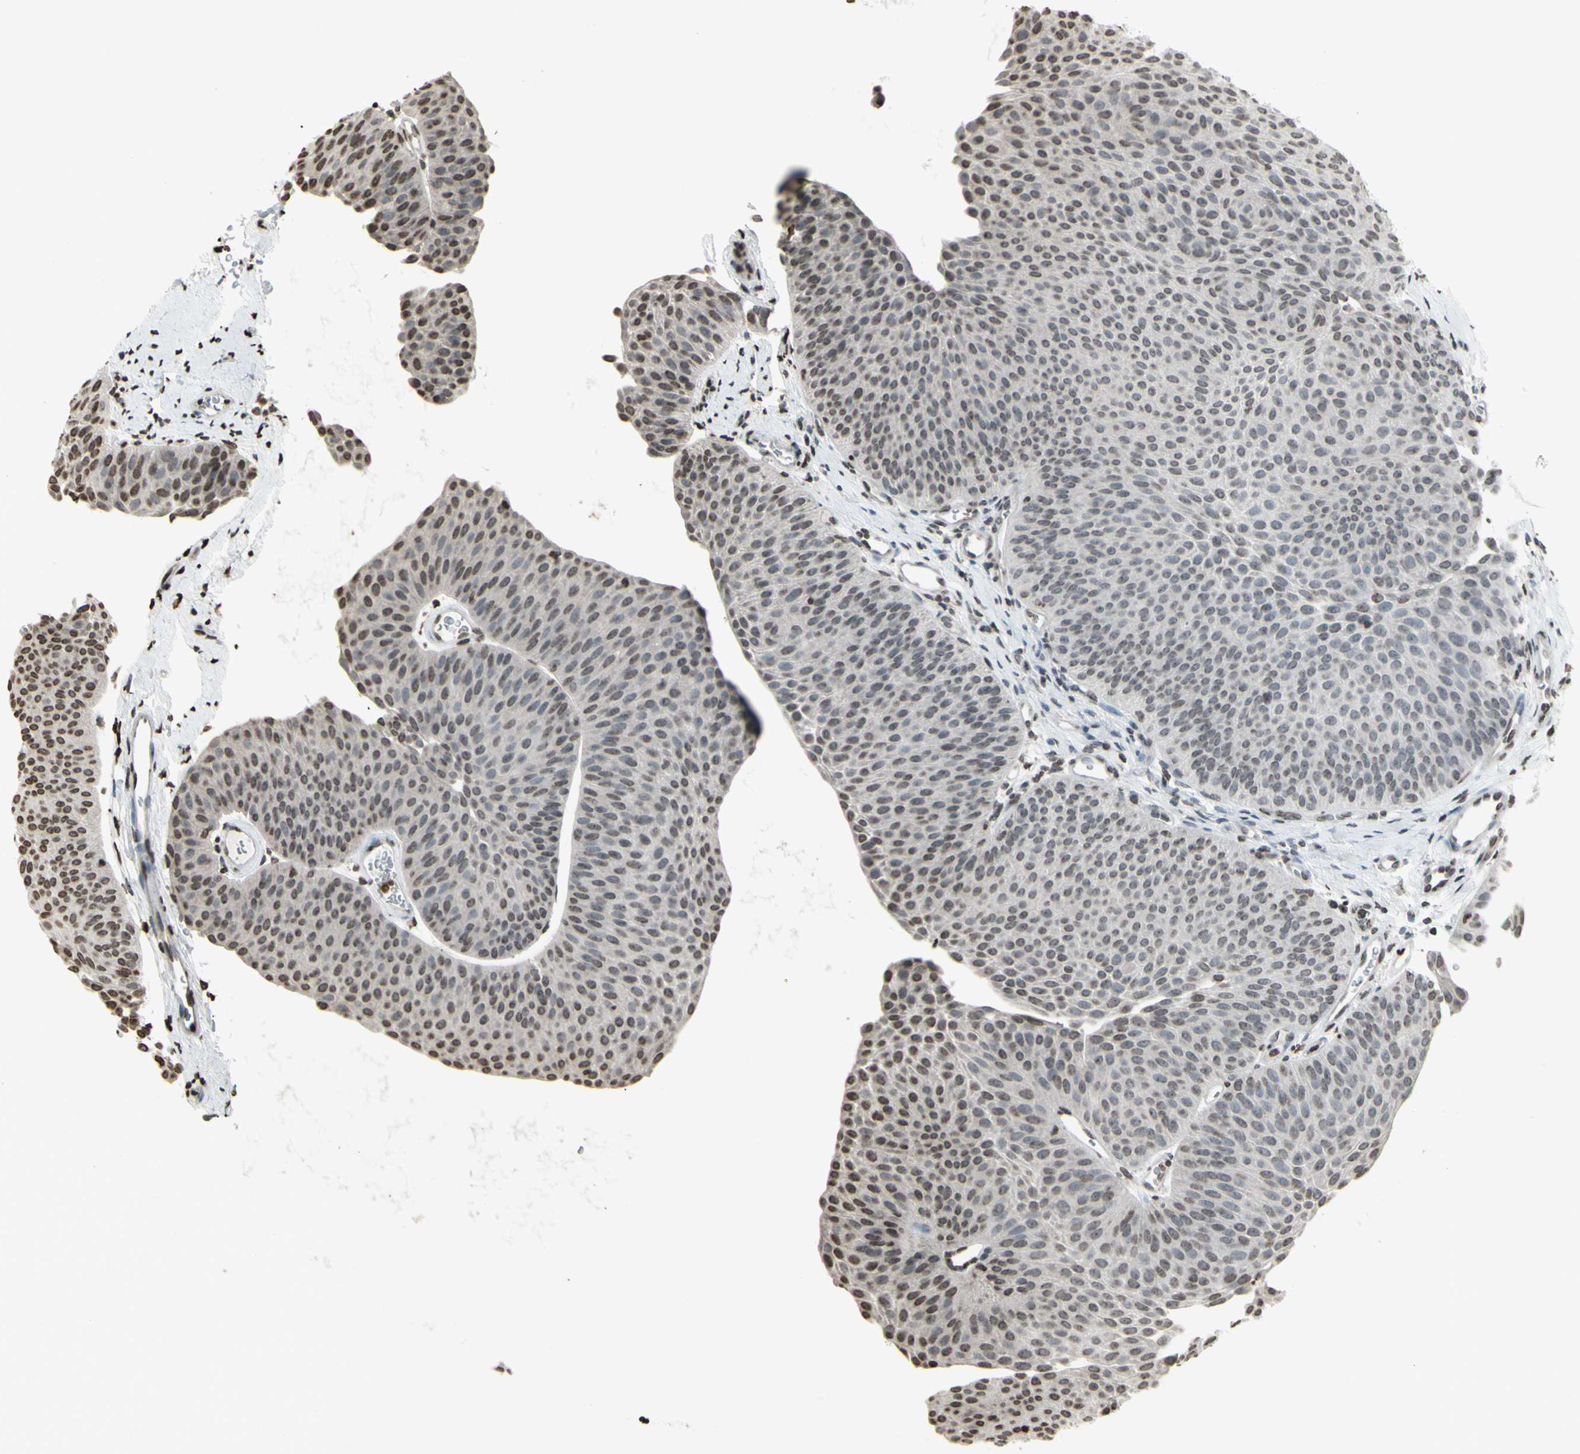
{"staining": {"intensity": "weak", "quantity": "<25%", "location": "nuclear"}, "tissue": "urothelial cancer", "cell_type": "Tumor cells", "image_type": "cancer", "snomed": [{"axis": "morphology", "description": "Urothelial carcinoma, Low grade"}, {"axis": "topography", "description": "Urinary bladder"}], "caption": "Tumor cells are negative for brown protein staining in urothelial carcinoma (low-grade). (Brightfield microscopy of DAB (3,3'-diaminobenzidine) immunohistochemistry (IHC) at high magnification).", "gene": "CD79B", "patient": {"sex": "female", "age": 60}}